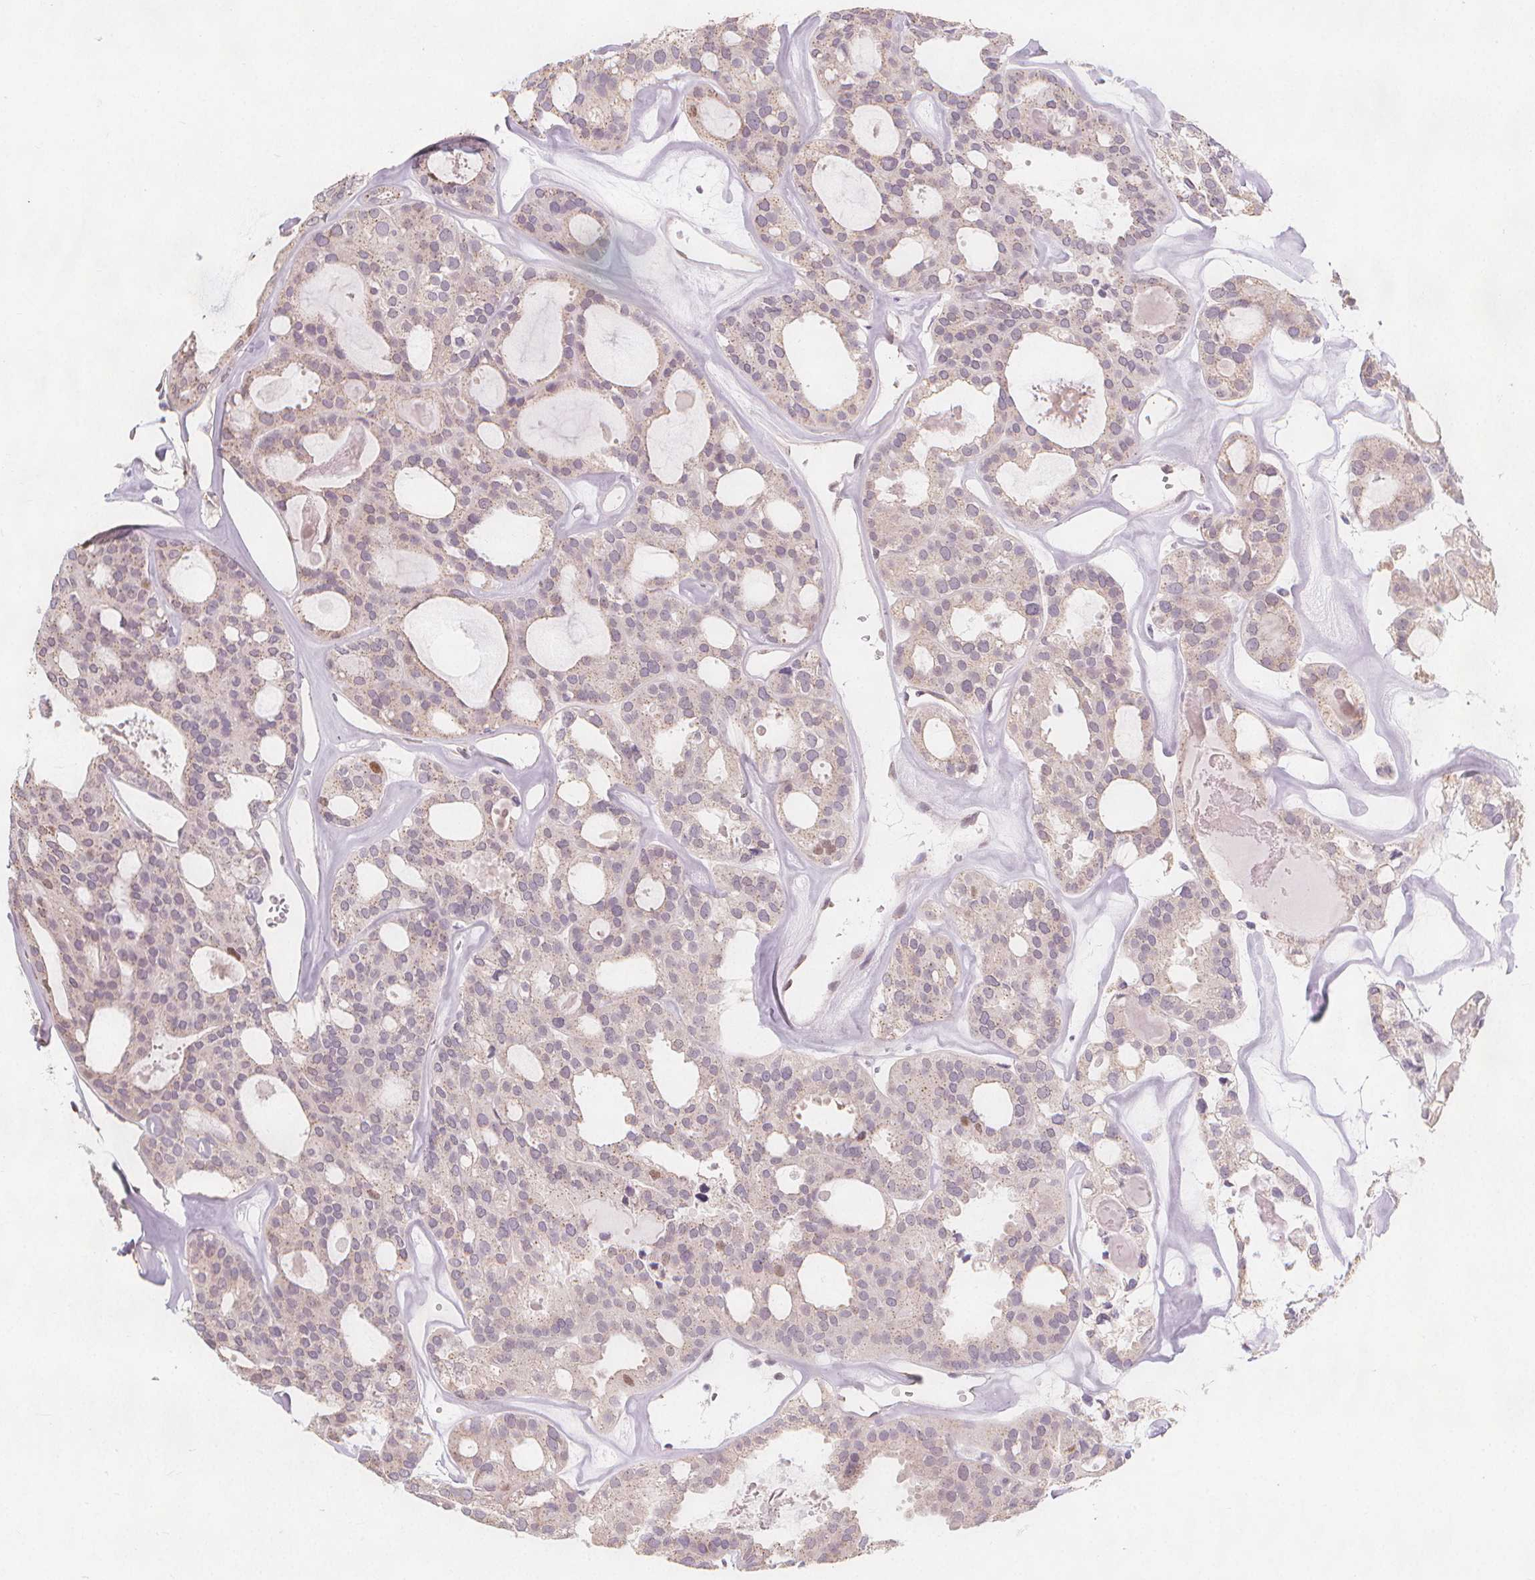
{"staining": {"intensity": "negative", "quantity": "none", "location": "none"}, "tissue": "thyroid cancer", "cell_type": "Tumor cells", "image_type": "cancer", "snomed": [{"axis": "morphology", "description": "Follicular adenoma carcinoma, NOS"}, {"axis": "topography", "description": "Thyroid gland"}], "caption": "The IHC micrograph has no significant staining in tumor cells of follicular adenoma carcinoma (thyroid) tissue. (DAB IHC, high magnification).", "gene": "TIPIN", "patient": {"sex": "male", "age": 75}}